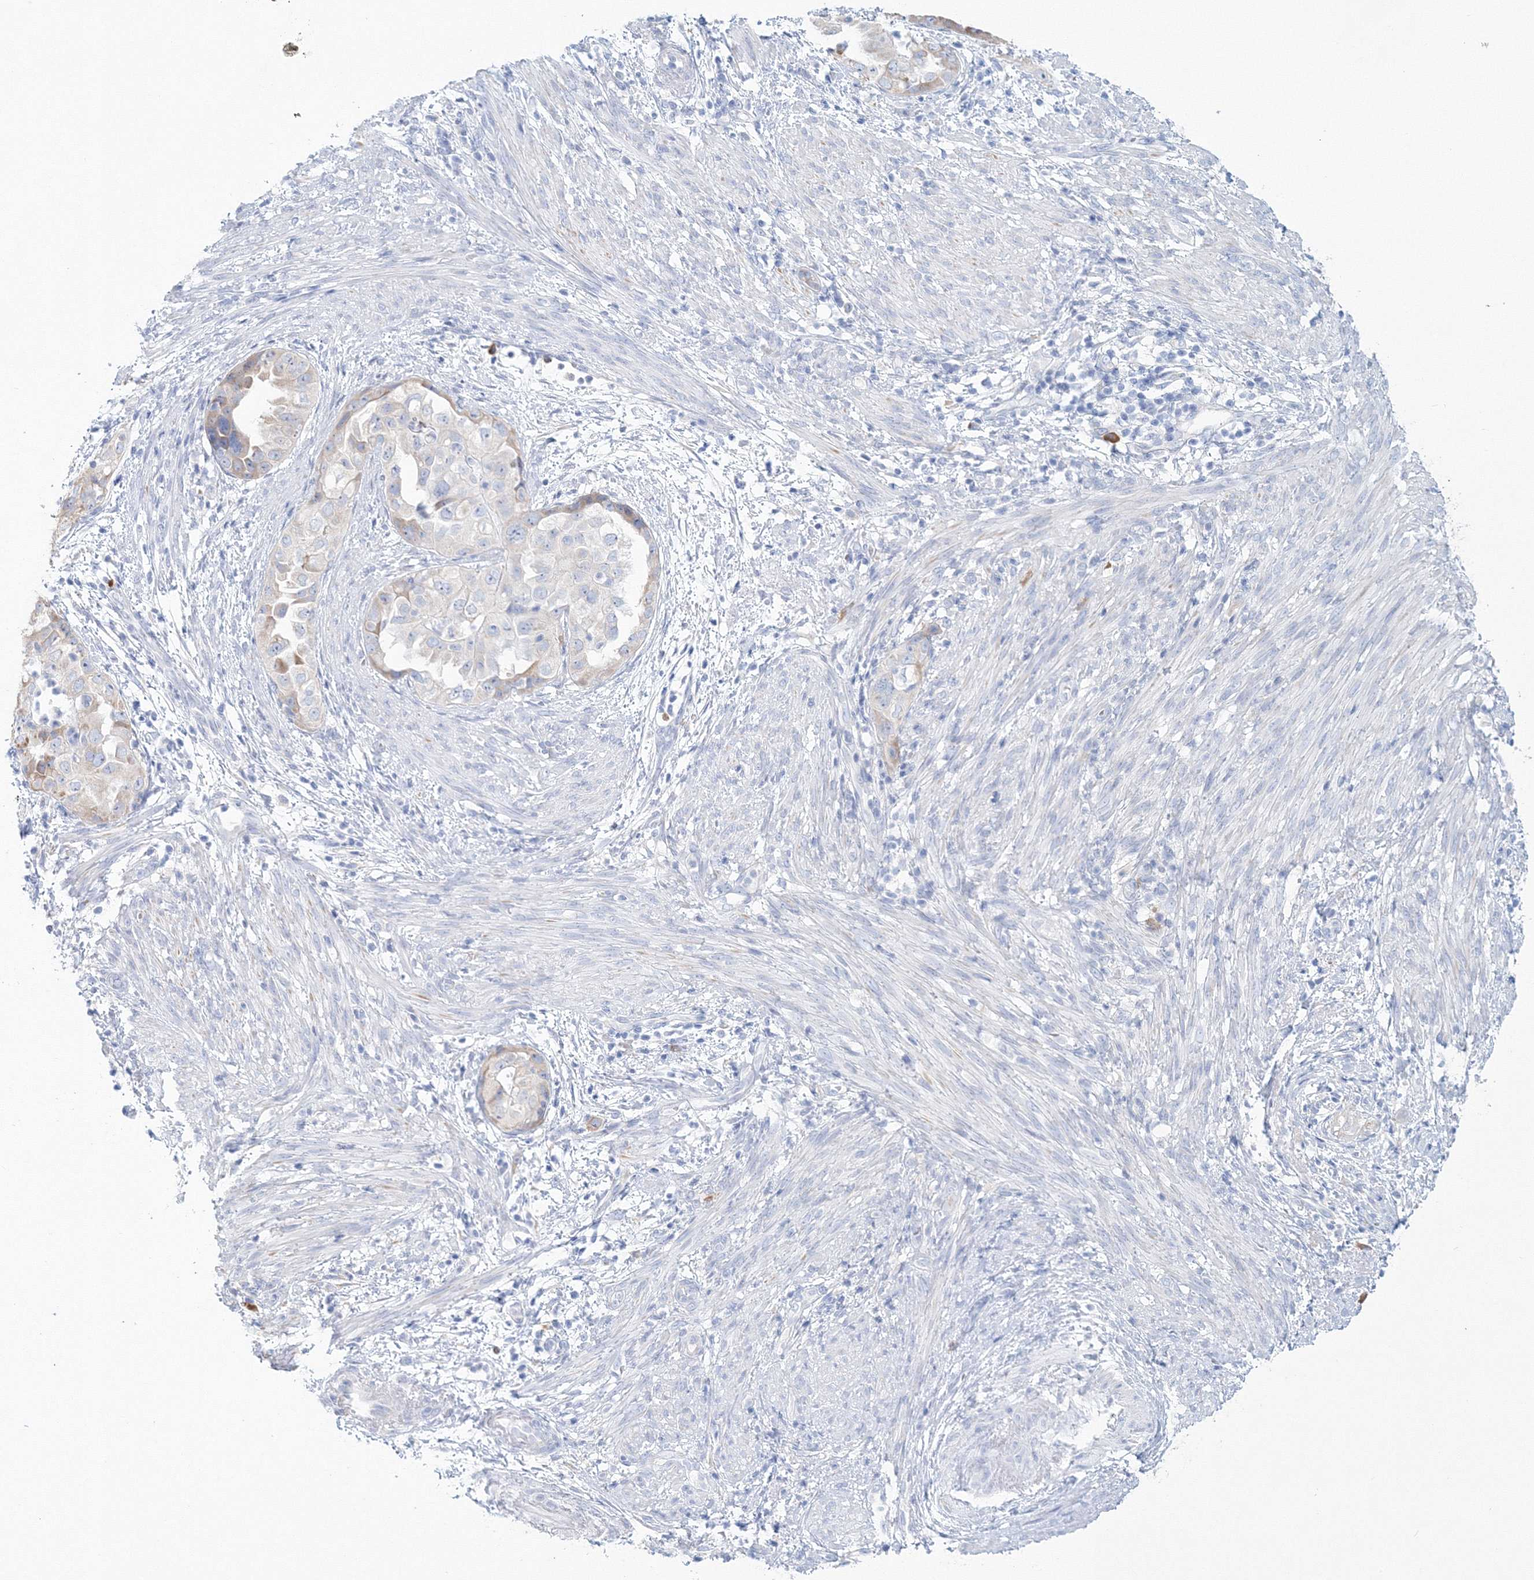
{"staining": {"intensity": "weak", "quantity": "25%-75%", "location": "cytoplasmic/membranous"}, "tissue": "endometrial cancer", "cell_type": "Tumor cells", "image_type": "cancer", "snomed": [{"axis": "morphology", "description": "Adenocarcinoma, NOS"}, {"axis": "topography", "description": "Endometrium"}], "caption": "Adenocarcinoma (endometrial) tissue exhibits weak cytoplasmic/membranous expression in approximately 25%-75% of tumor cells, visualized by immunohistochemistry.", "gene": "VSIG1", "patient": {"sex": "female", "age": 85}}